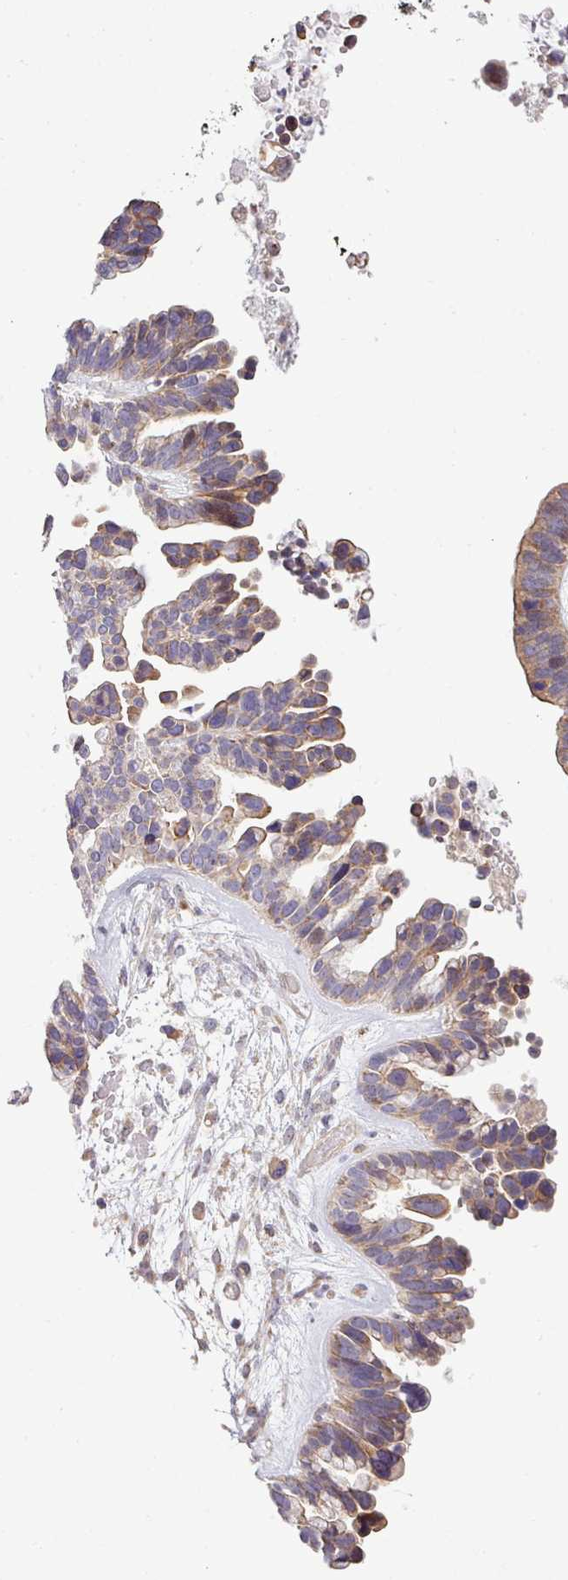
{"staining": {"intensity": "moderate", "quantity": ">75%", "location": "cytoplasmic/membranous"}, "tissue": "ovarian cancer", "cell_type": "Tumor cells", "image_type": "cancer", "snomed": [{"axis": "morphology", "description": "Cystadenocarcinoma, serous, NOS"}, {"axis": "topography", "description": "Ovary"}], "caption": "Moderate cytoplasmic/membranous protein positivity is seen in about >75% of tumor cells in ovarian serous cystadenocarcinoma.", "gene": "TIMMDC1", "patient": {"sex": "female", "age": 56}}